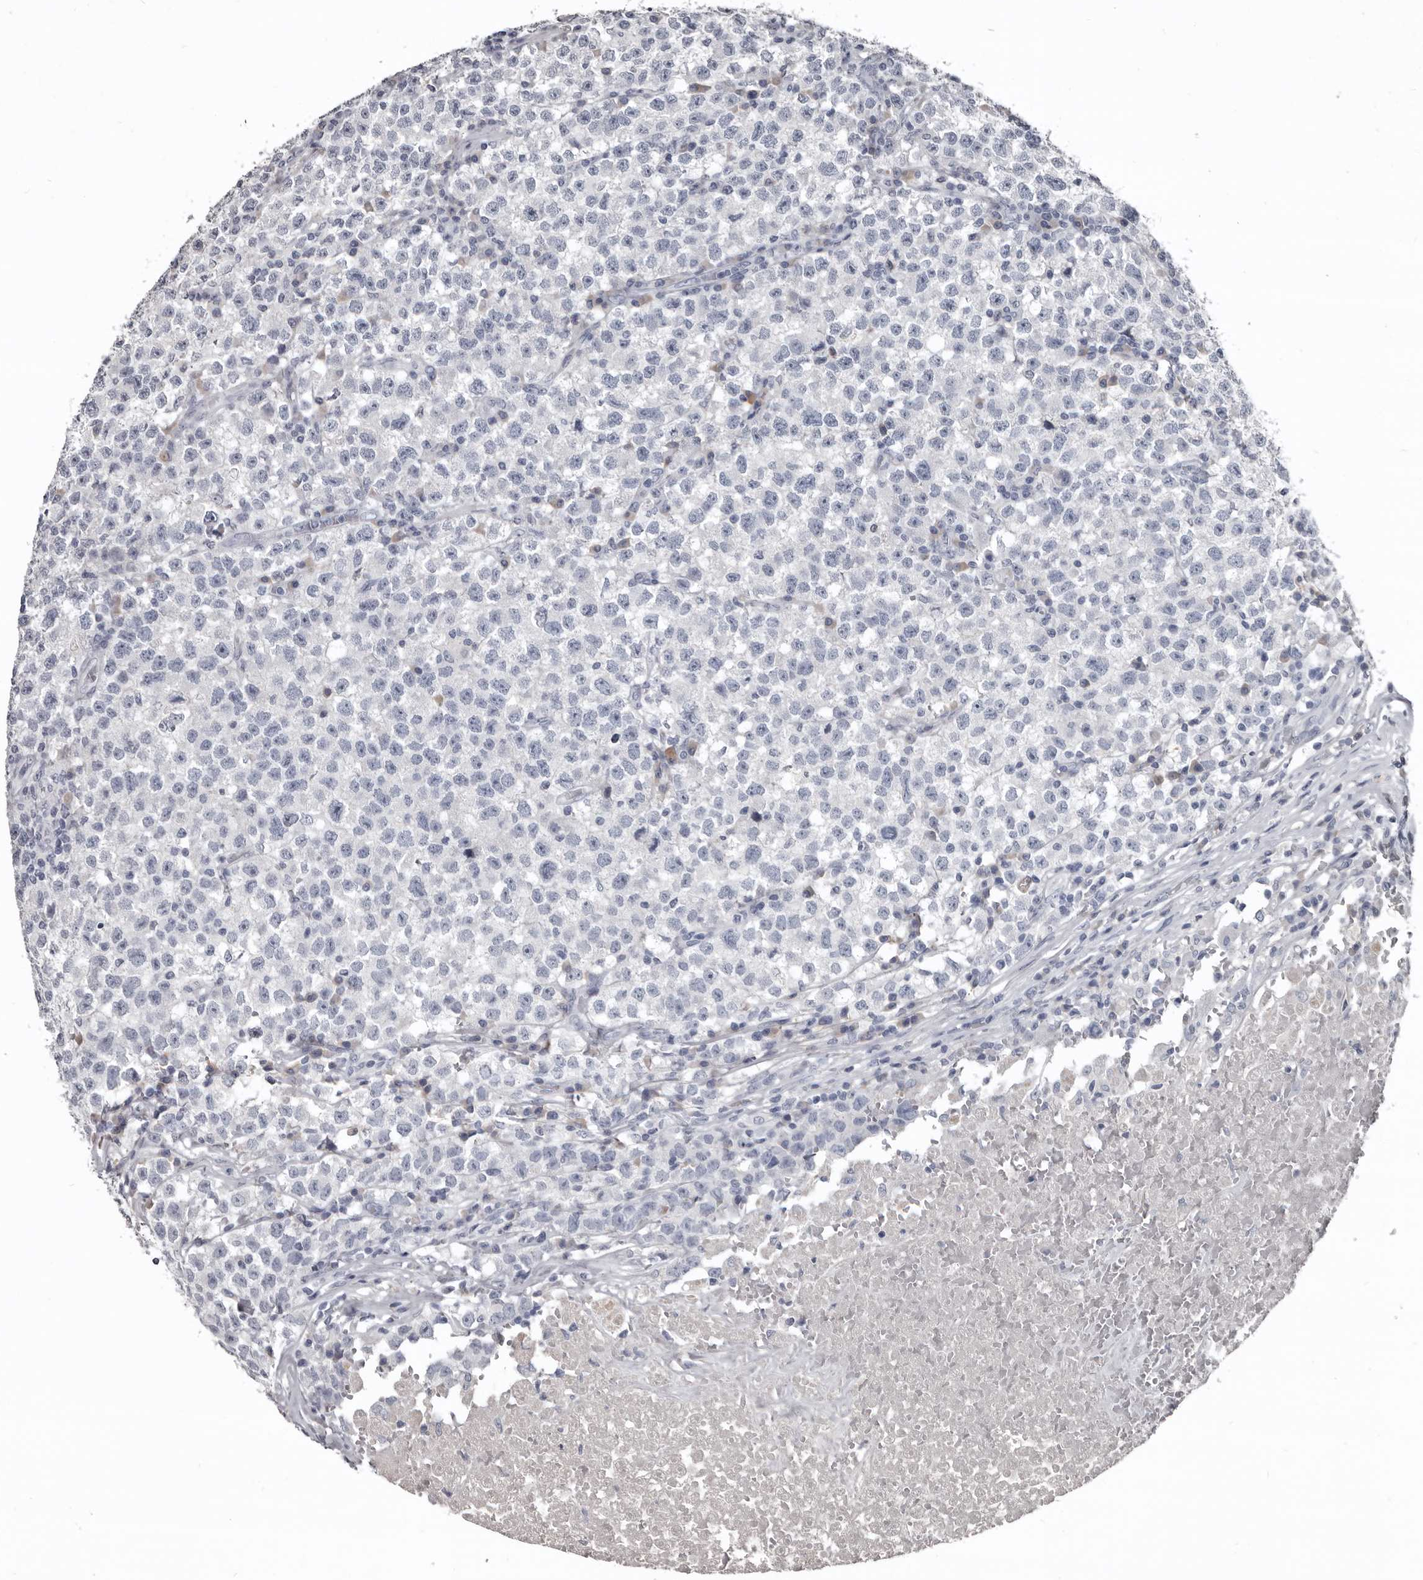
{"staining": {"intensity": "weak", "quantity": "<25%", "location": "cytoplasmic/membranous"}, "tissue": "testis cancer", "cell_type": "Tumor cells", "image_type": "cancer", "snomed": [{"axis": "morphology", "description": "Seminoma, NOS"}, {"axis": "topography", "description": "Testis"}], "caption": "A photomicrograph of testis seminoma stained for a protein exhibits no brown staining in tumor cells. Nuclei are stained in blue.", "gene": "GREB1", "patient": {"sex": "male", "age": 22}}